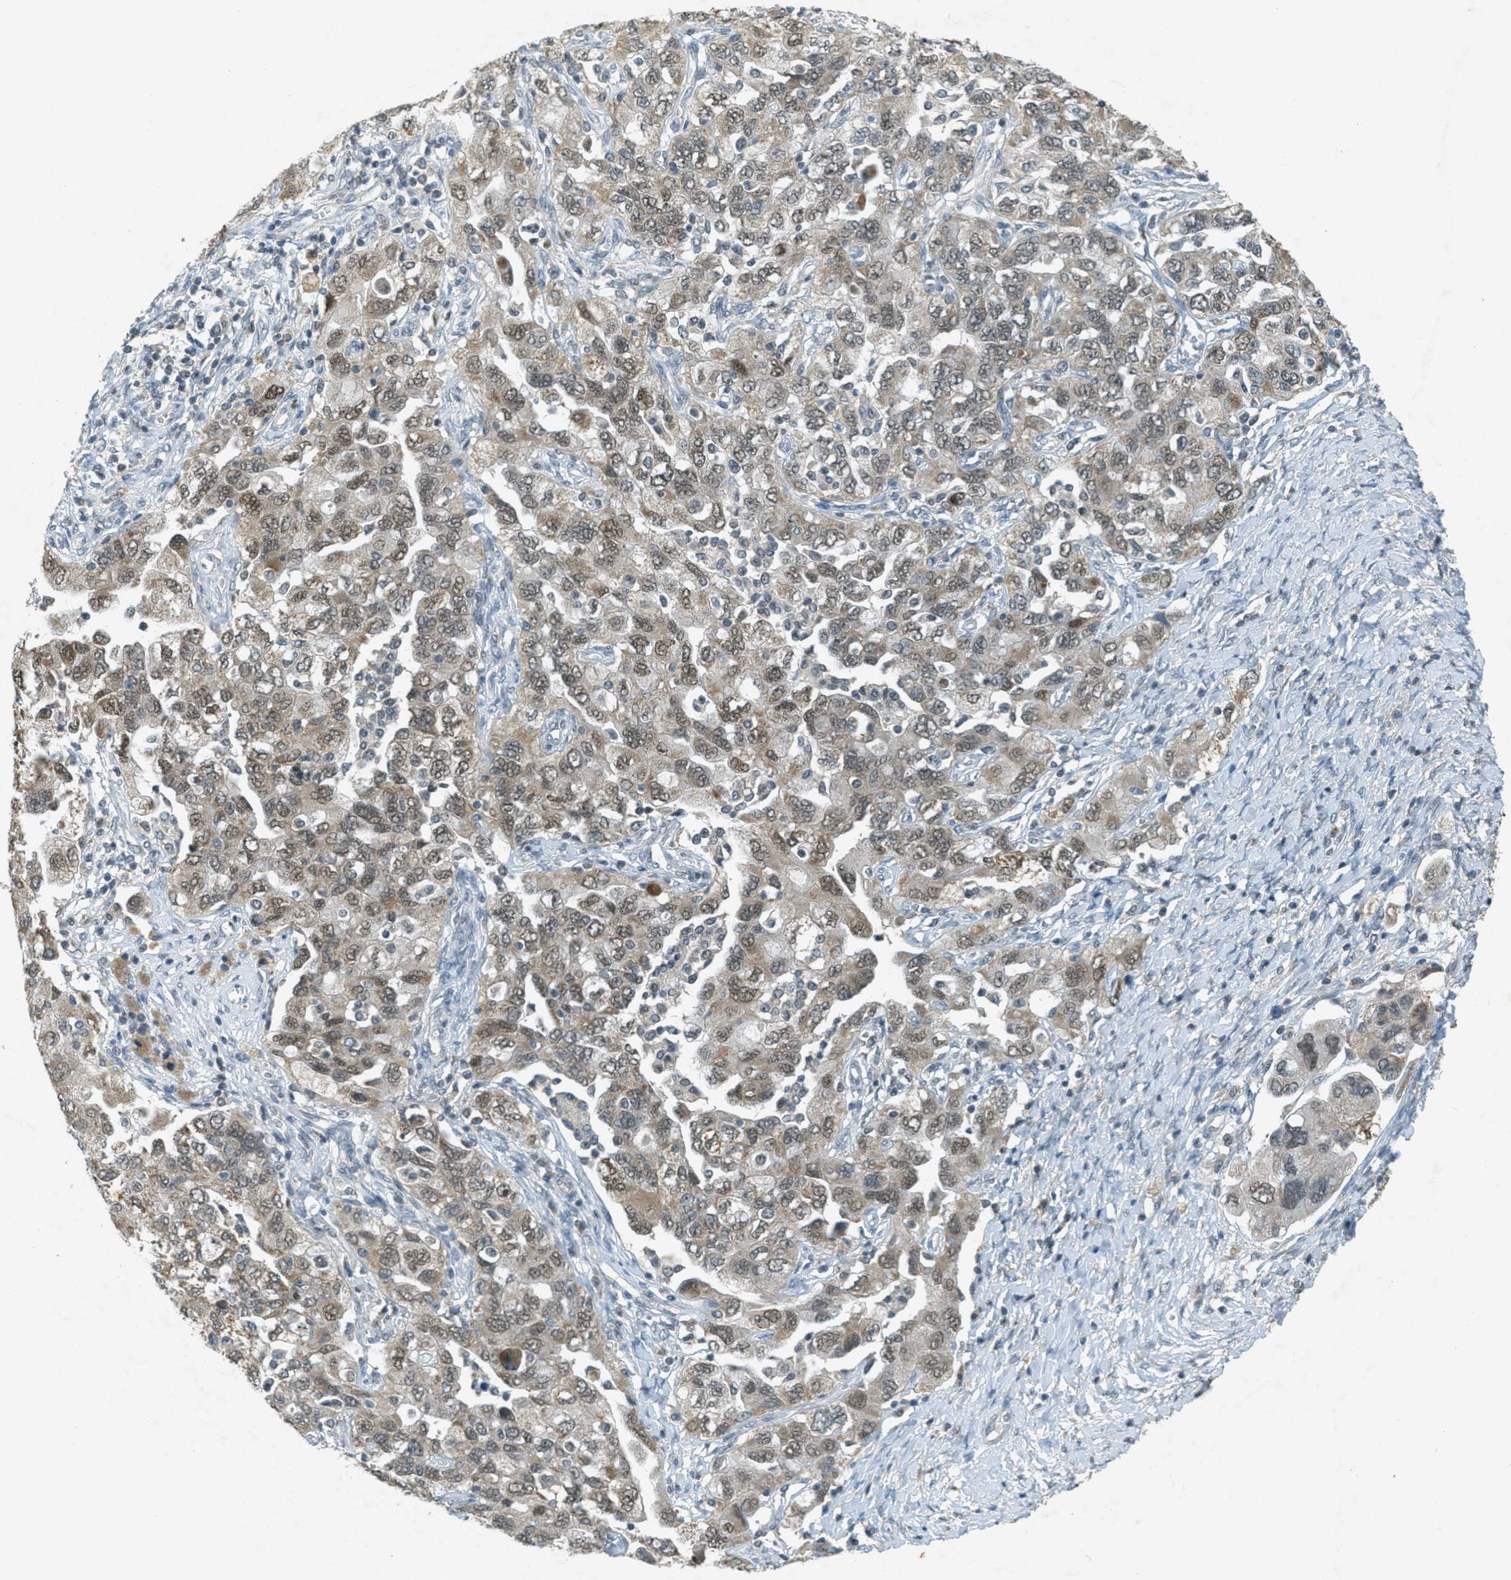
{"staining": {"intensity": "weak", "quantity": ">75%", "location": "cytoplasmic/membranous,nuclear"}, "tissue": "ovarian cancer", "cell_type": "Tumor cells", "image_type": "cancer", "snomed": [{"axis": "morphology", "description": "Carcinoma, NOS"}, {"axis": "morphology", "description": "Cystadenocarcinoma, serous, NOS"}, {"axis": "topography", "description": "Ovary"}], "caption": "Immunohistochemical staining of ovarian cancer (carcinoma) displays weak cytoplasmic/membranous and nuclear protein staining in approximately >75% of tumor cells.", "gene": "TCF20", "patient": {"sex": "female", "age": 69}}